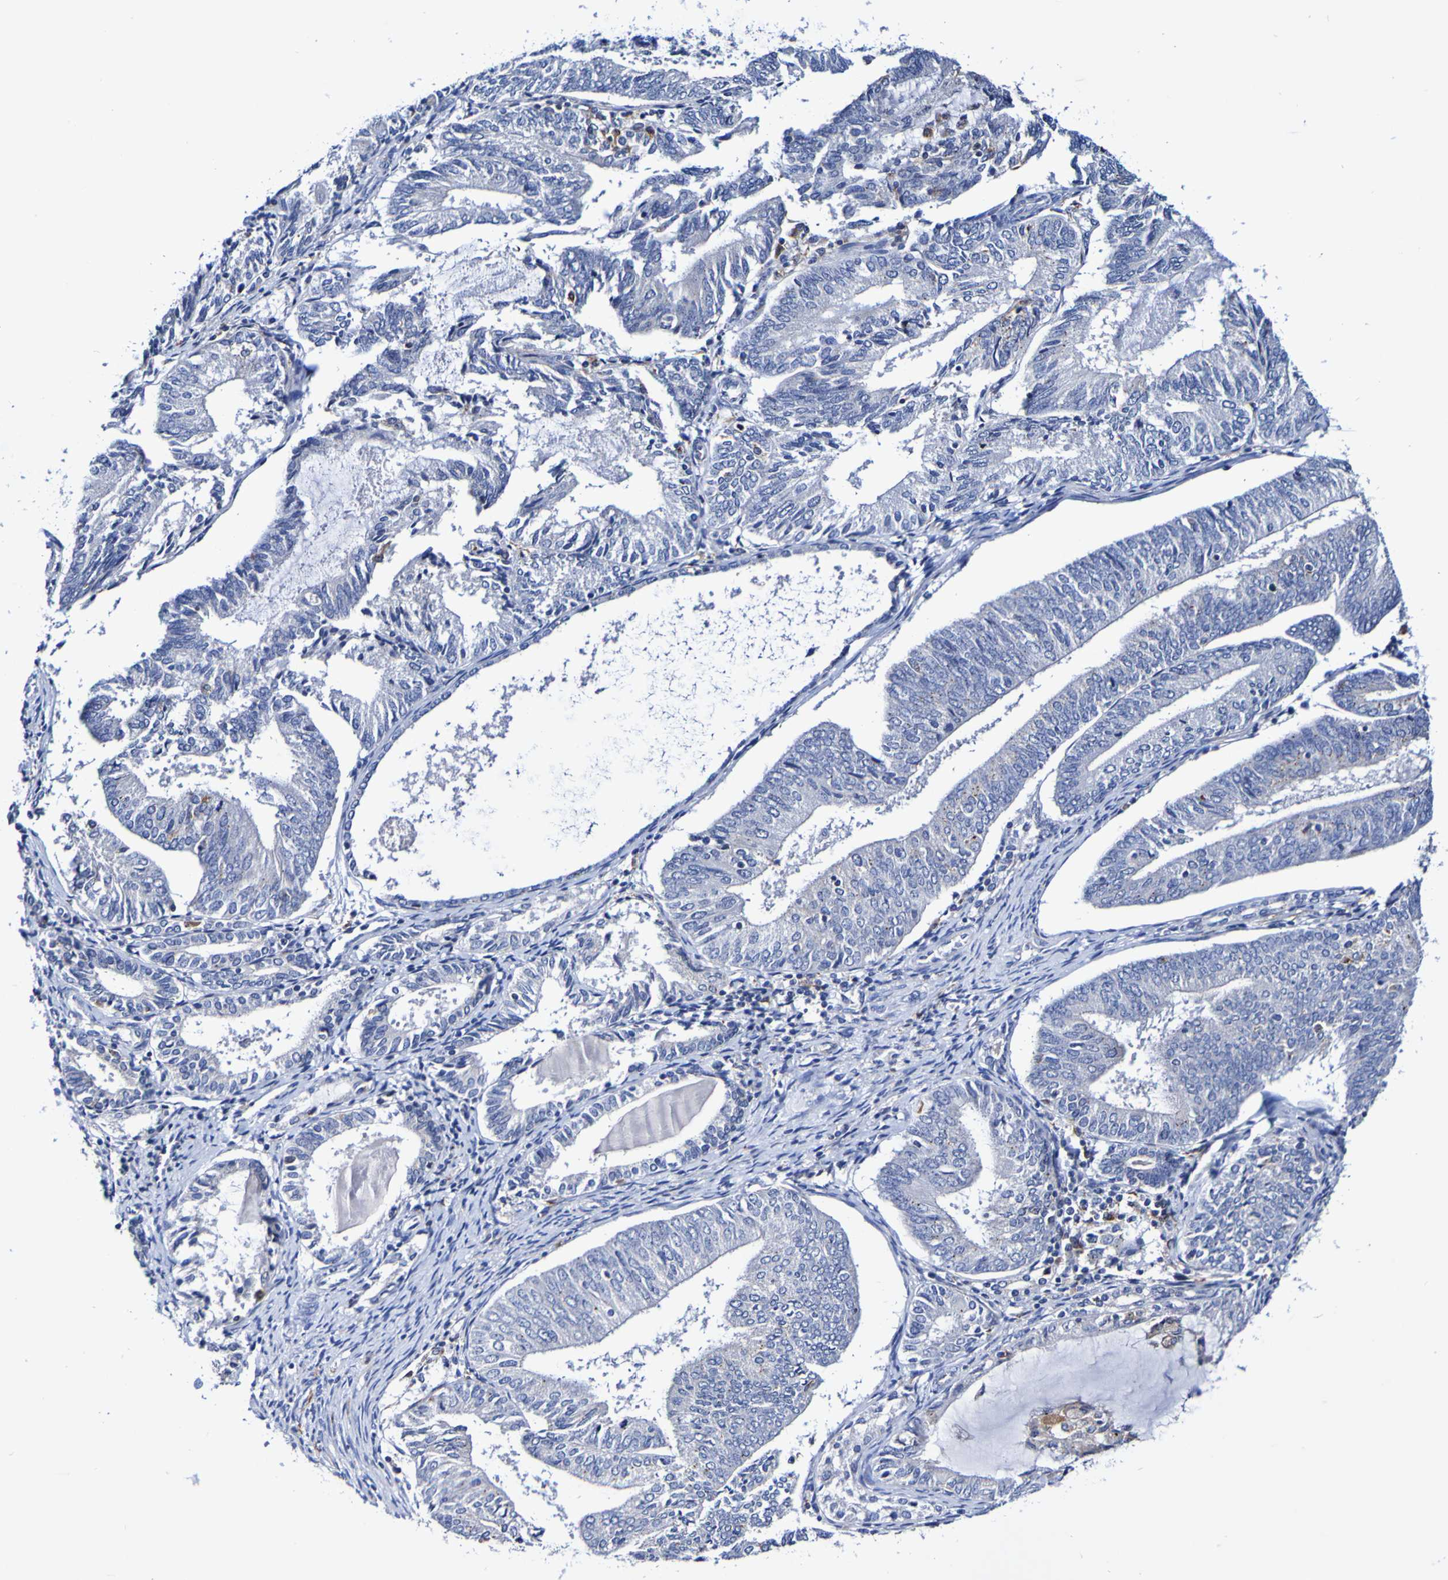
{"staining": {"intensity": "negative", "quantity": "none", "location": "none"}, "tissue": "endometrial cancer", "cell_type": "Tumor cells", "image_type": "cancer", "snomed": [{"axis": "morphology", "description": "Adenocarcinoma, NOS"}, {"axis": "topography", "description": "Endometrium"}], "caption": "A micrograph of human endometrial cancer is negative for staining in tumor cells.", "gene": "SEZ6", "patient": {"sex": "female", "age": 81}}